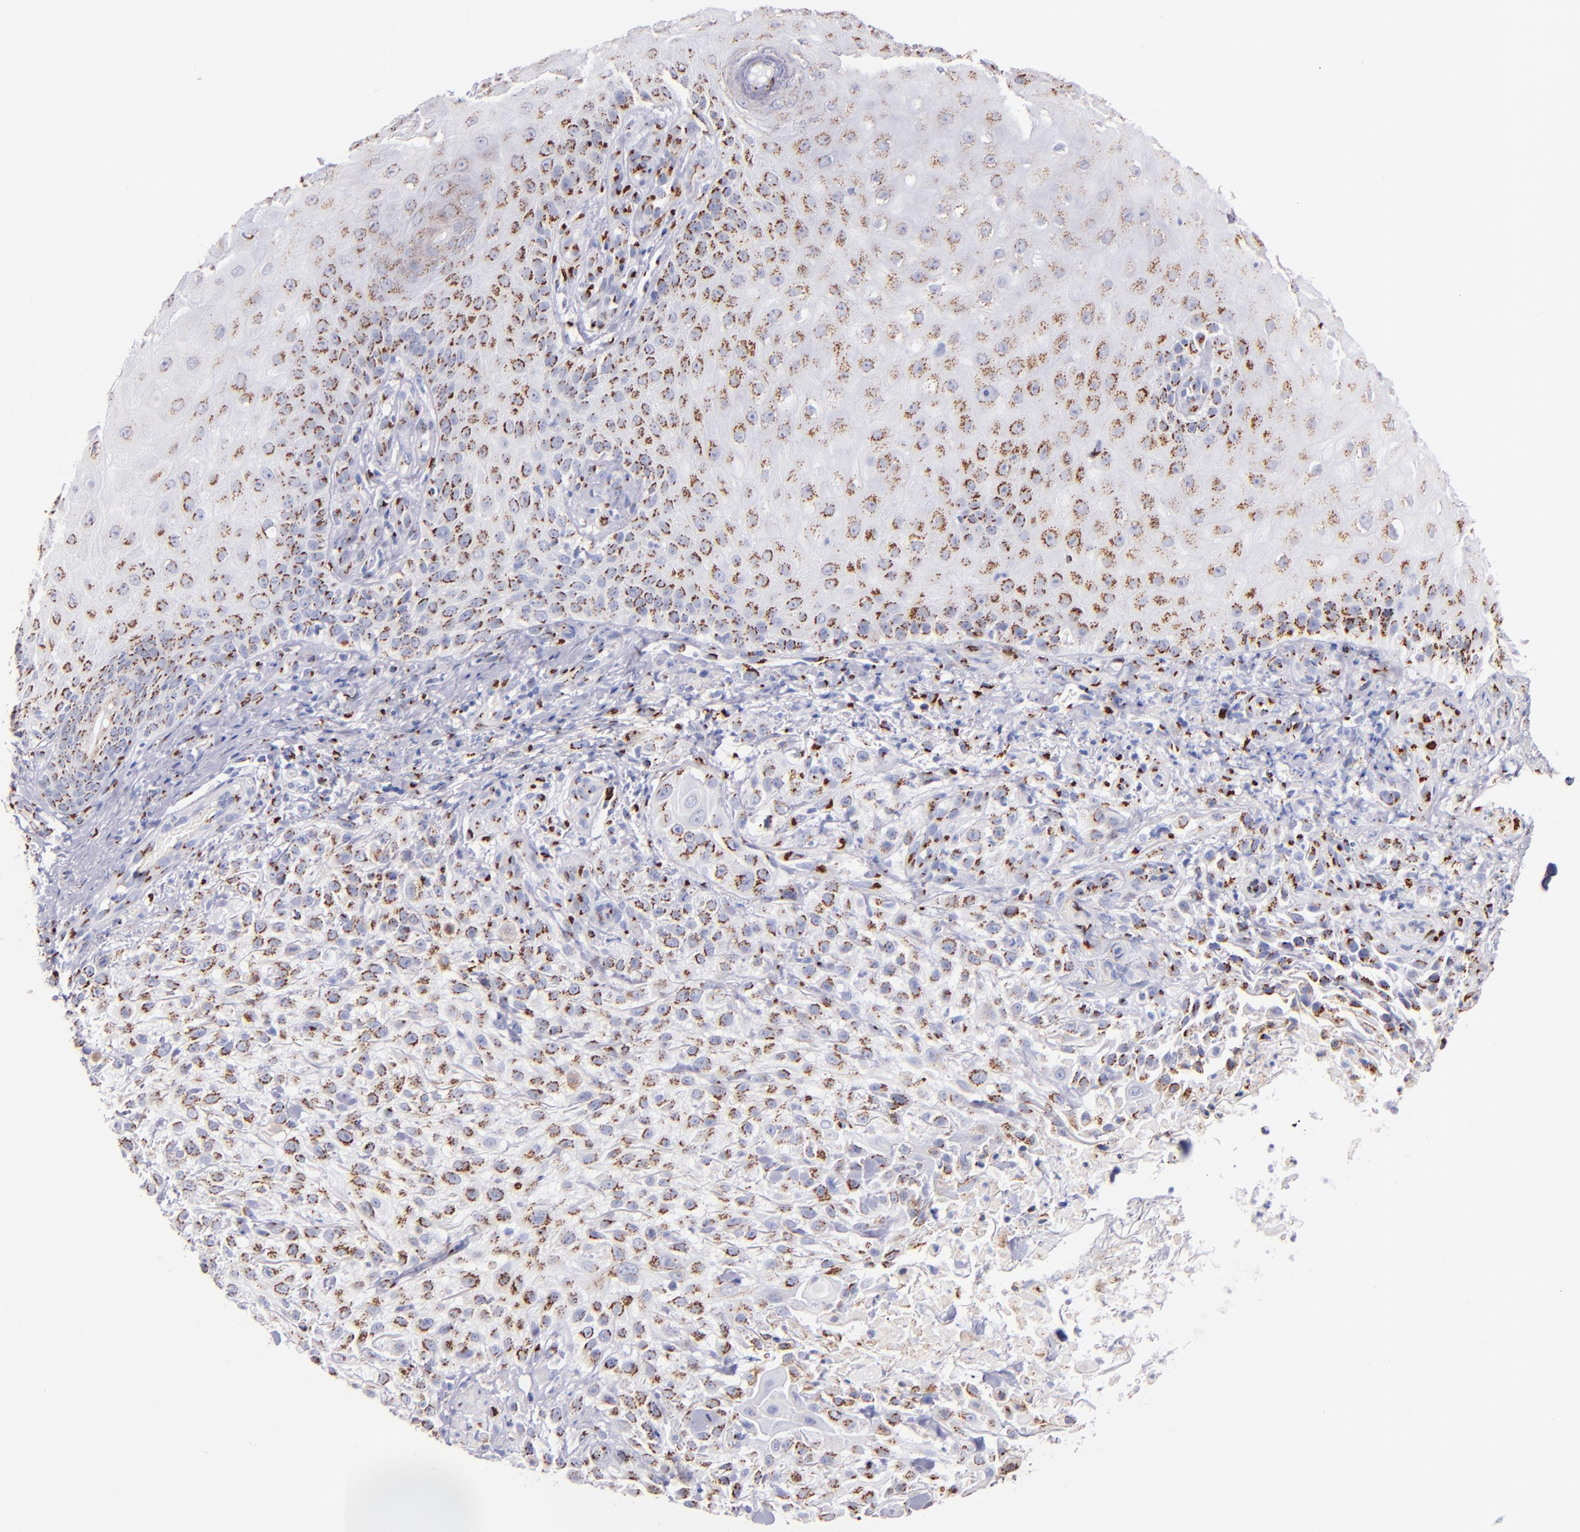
{"staining": {"intensity": "moderate", "quantity": ">75%", "location": "cytoplasmic/membranous"}, "tissue": "skin cancer", "cell_type": "Tumor cells", "image_type": "cancer", "snomed": [{"axis": "morphology", "description": "Squamous cell carcinoma, NOS"}, {"axis": "topography", "description": "Skin"}], "caption": "This photomicrograph demonstrates squamous cell carcinoma (skin) stained with IHC to label a protein in brown. The cytoplasmic/membranous of tumor cells show moderate positivity for the protein. Nuclei are counter-stained blue.", "gene": "GOLIM4", "patient": {"sex": "female", "age": 42}}